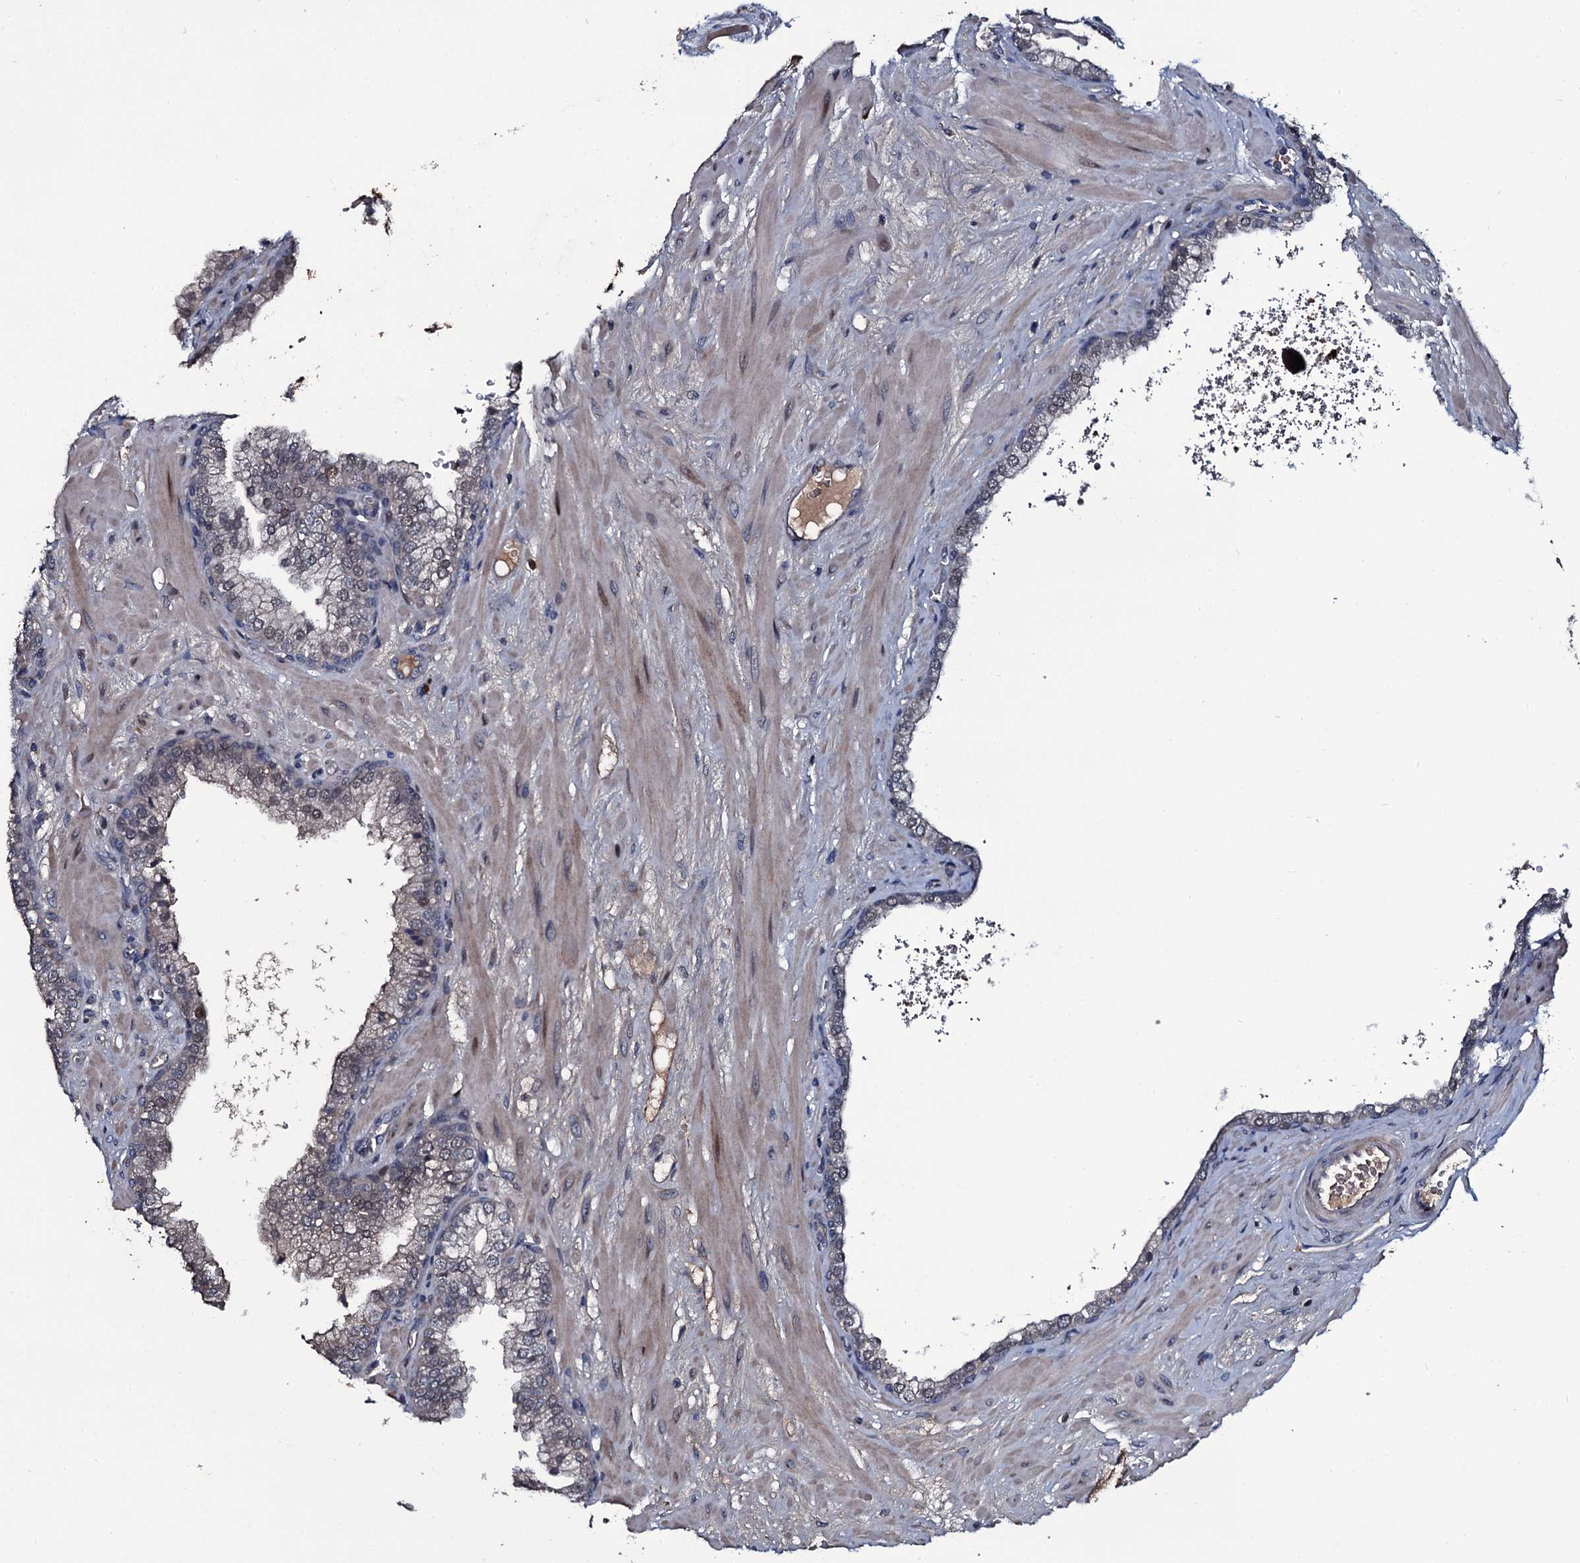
{"staining": {"intensity": "weak", "quantity": "25%-75%", "location": "nuclear"}, "tissue": "prostate", "cell_type": "Glandular cells", "image_type": "normal", "snomed": [{"axis": "morphology", "description": "Normal tissue, NOS"}, {"axis": "topography", "description": "Prostate"}], "caption": "Benign prostate exhibits weak nuclear expression in approximately 25%-75% of glandular cells, visualized by immunohistochemistry.", "gene": "LYG2", "patient": {"sex": "male", "age": 60}}